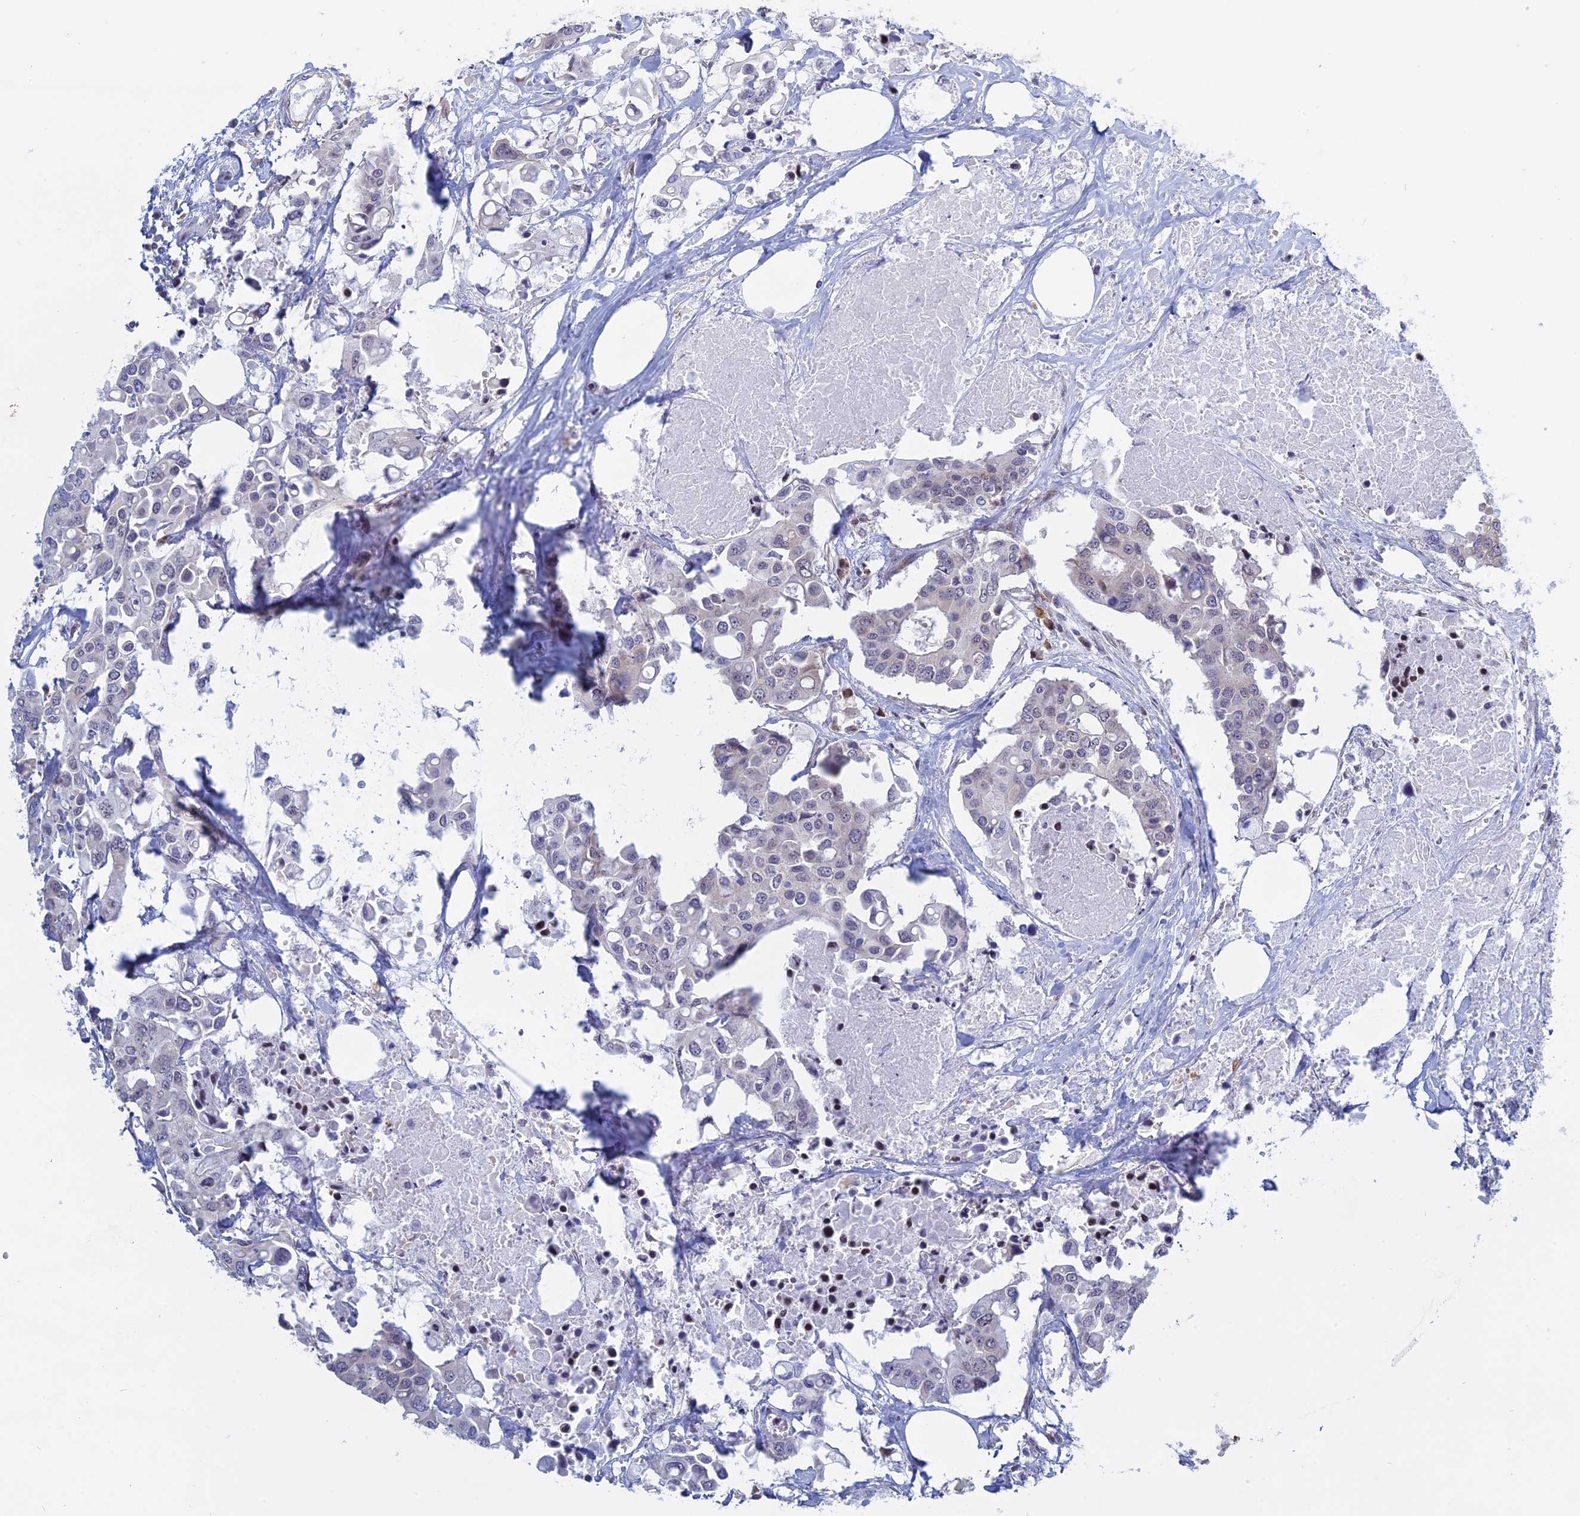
{"staining": {"intensity": "negative", "quantity": "none", "location": "none"}, "tissue": "colorectal cancer", "cell_type": "Tumor cells", "image_type": "cancer", "snomed": [{"axis": "morphology", "description": "Adenocarcinoma, NOS"}, {"axis": "topography", "description": "Colon"}], "caption": "Protein analysis of colorectal cancer (adenocarcinoma) shows no significant expression in tumor cells.", "gene": "RPS19BP1", "patient": {"sex": "male", "age": 77}}